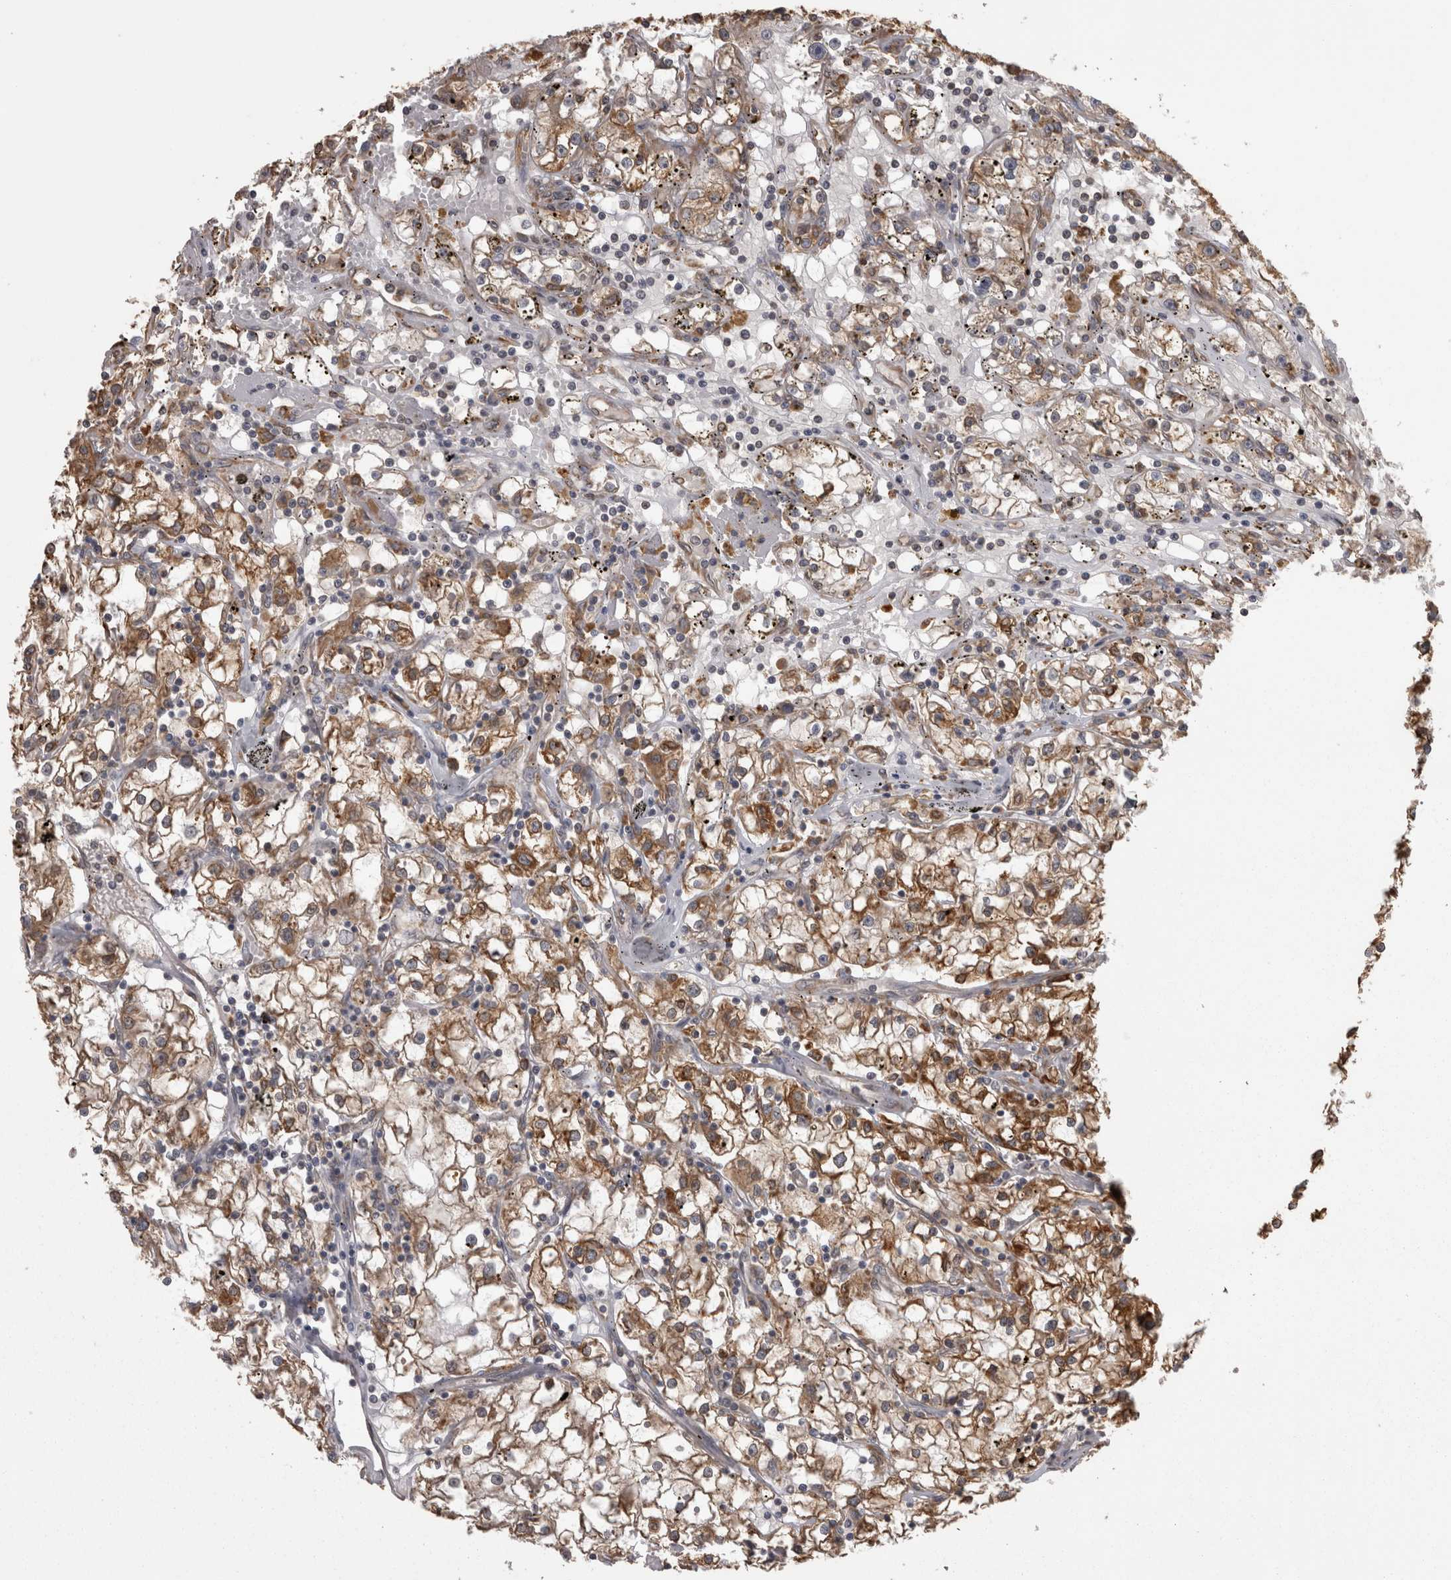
{"staining": {"intensity": "moderate", "quantity": ">75%", "location": "cytoplasmic/membranous"}, "tissue": "renal cancer", "cell_type": "Tumor cells", "image_type": "cancer", "snomed": [{"axis": "morphology", "description": "Adenocarcinoma, NOS"}, {"axis": "topography", "description": "Kidney"}], "caption": "Moderate cytoplasmic/membranous protein staining is appreciated in about >75% of tumor cells in renal cancer (adenocarcinoma). (DAB IHC, brown staining for protein, blue staining for nuclei).", "gene": "PON2", "patient": {"sex": "male", "age": 56}}